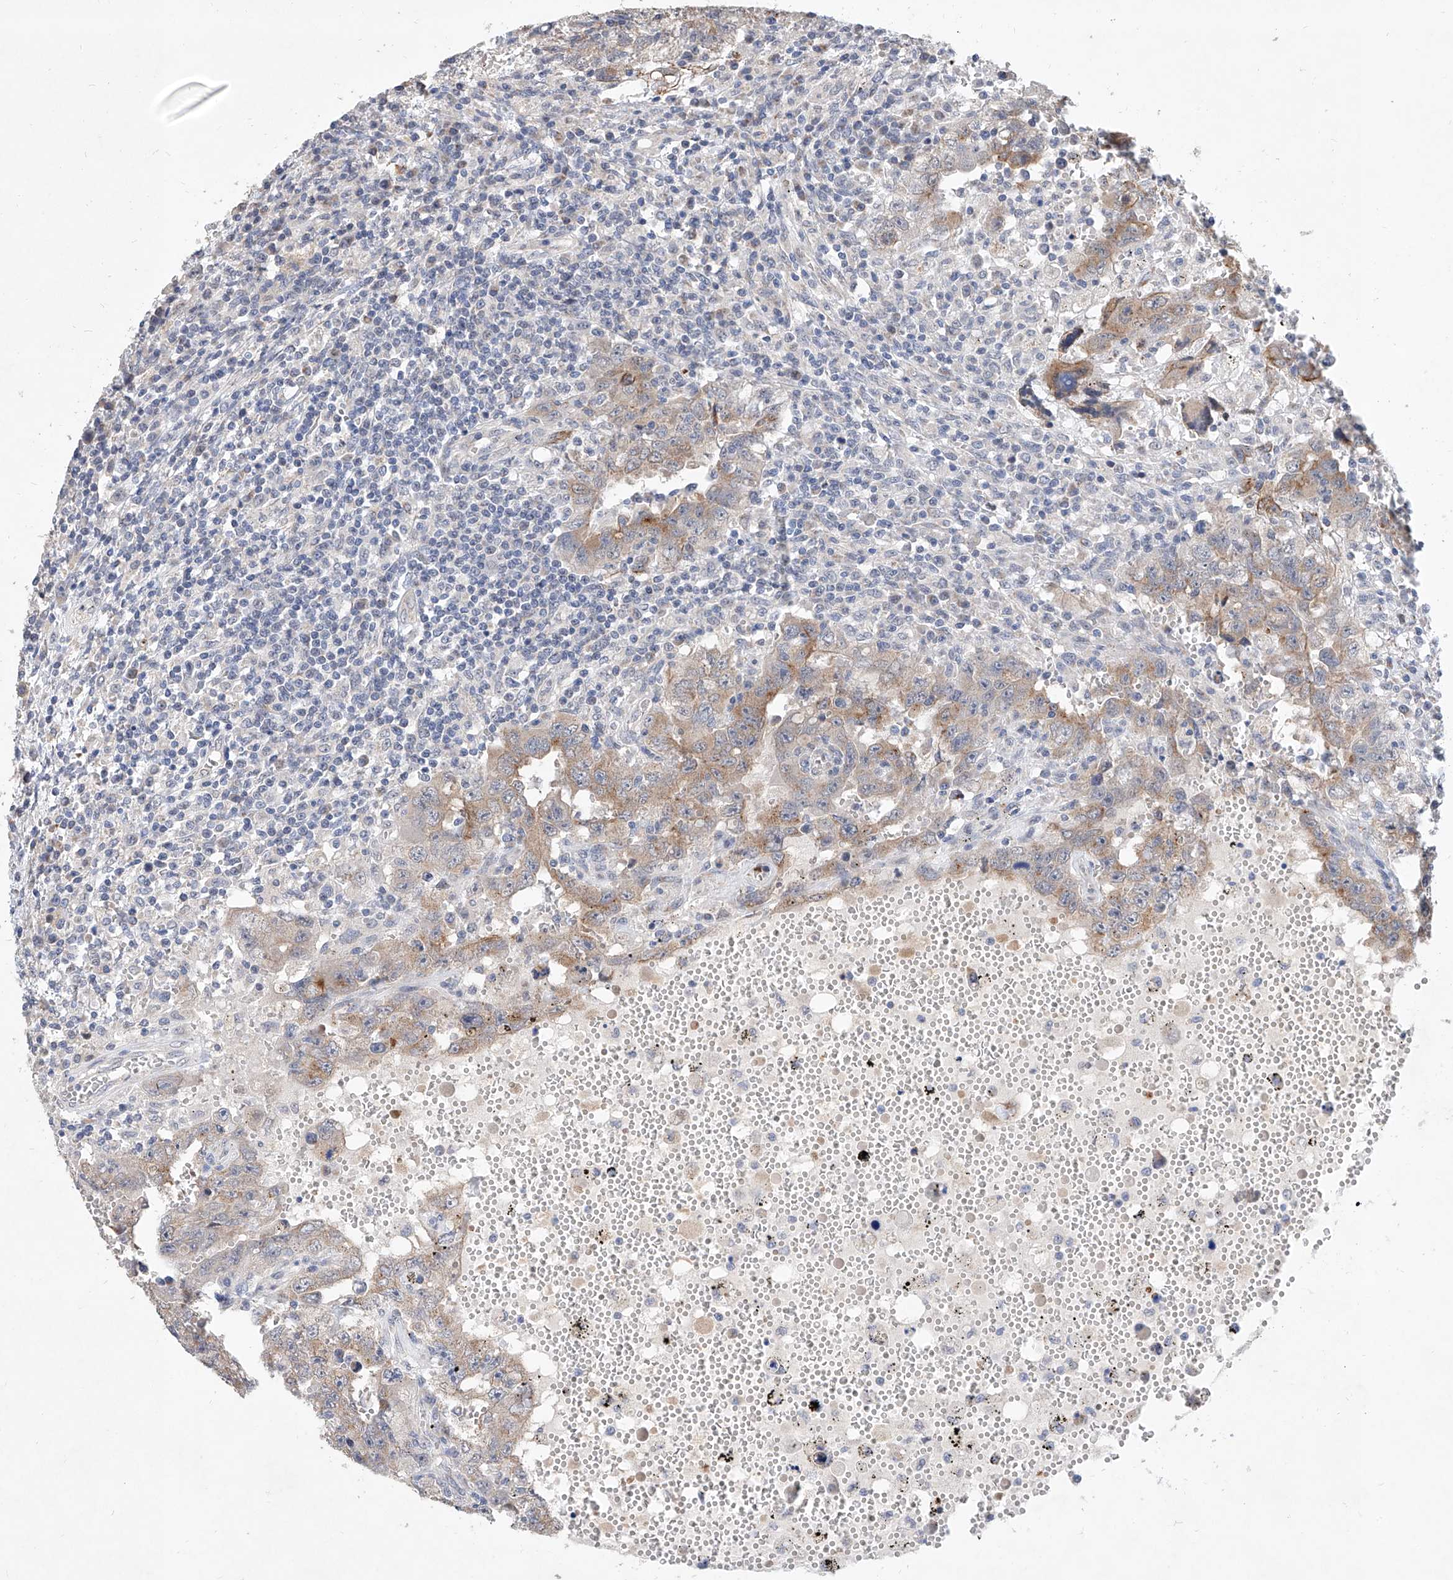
{"staining": {"intensity": "weak", "quantity": ">75%", "location": "cytoplasmic/membranous"}, "tissue": "testis cancer", "cell_type": "Tumor cells", "image_type": "cancer", "snomed": [{"axis": "morphology", "description": "Carcinoma, Embryonal, NOS"}, {"axis": "topography", "description": "Testis"}], "caption": "Immunohistochemistry (DAB (3,3'-diaminobenzidine)) staining of testis cancer demonstrates weak cytoplasmic/membranous protein staining in approximately >75% of tumor cells.", "gene": "MFSD4B", "patient": {"sex": "male", "age": 26}}